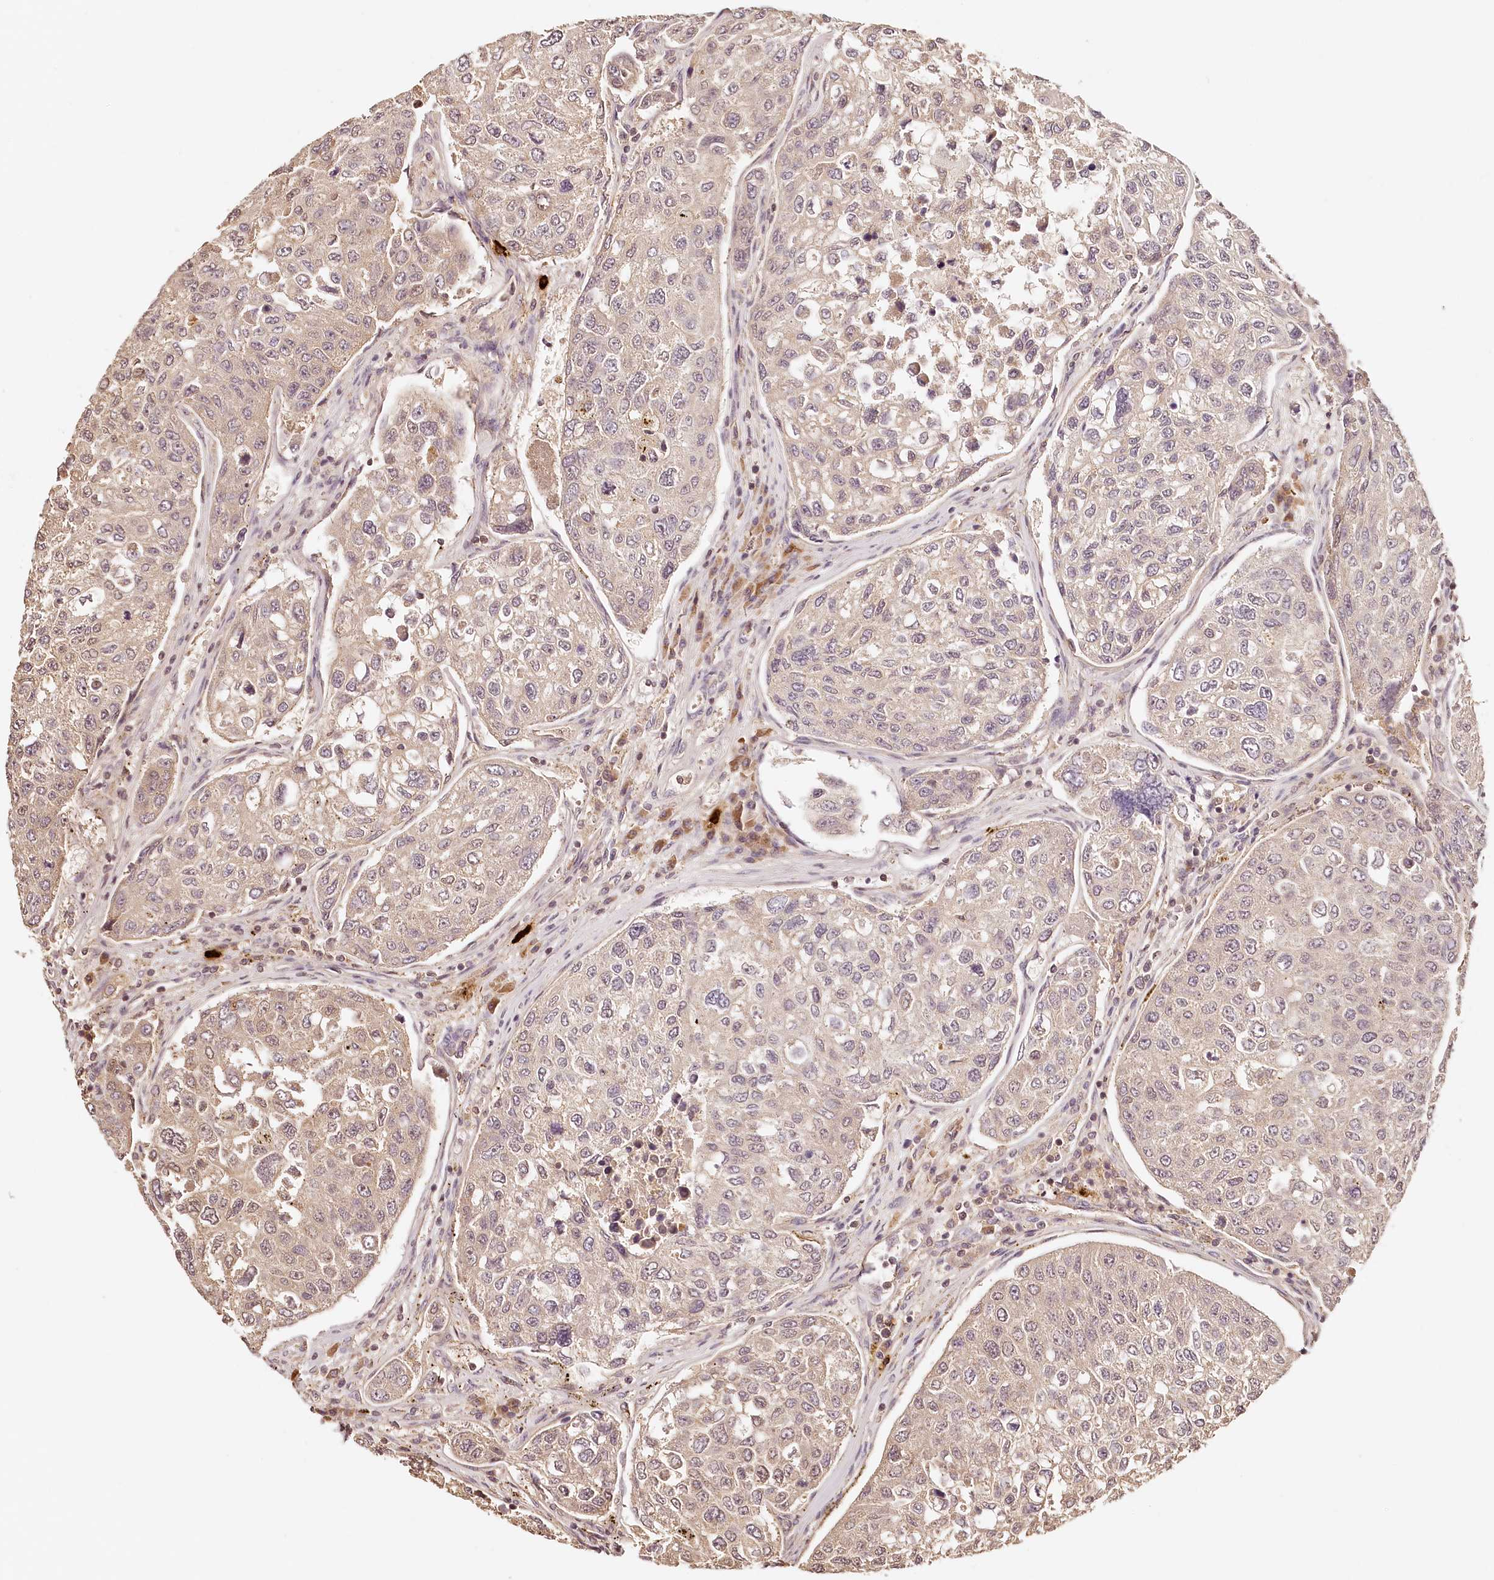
{"staining": {"intensity": "negative", "quantity": "none", "location": "none"}, "tissue": "urothelial cancer", "cell_type": "Tumor cells", "image_type": "cancer", "snomed": [{"axis": "morphology", "description": "Urothelial carcinoma, High grade"}, {"axis": "topography", "description": "Lymph node"}, {"axis": "topography", "description": "Urinary bladder"}], "caption": "This is a histopathology image of immunohistochemistry (IHC) staining of high-grade urothelial carcinoma, which shows no staining in tumor cells. Brightfield microscopy of immunohistochemistry stained with DAB (3,3'-diaminobenzidine) (brown) and hematoxylin (blue), captured at high magnification.", "gene": "SYNGR1", "patient": {"sex": "male", "age": 51}}